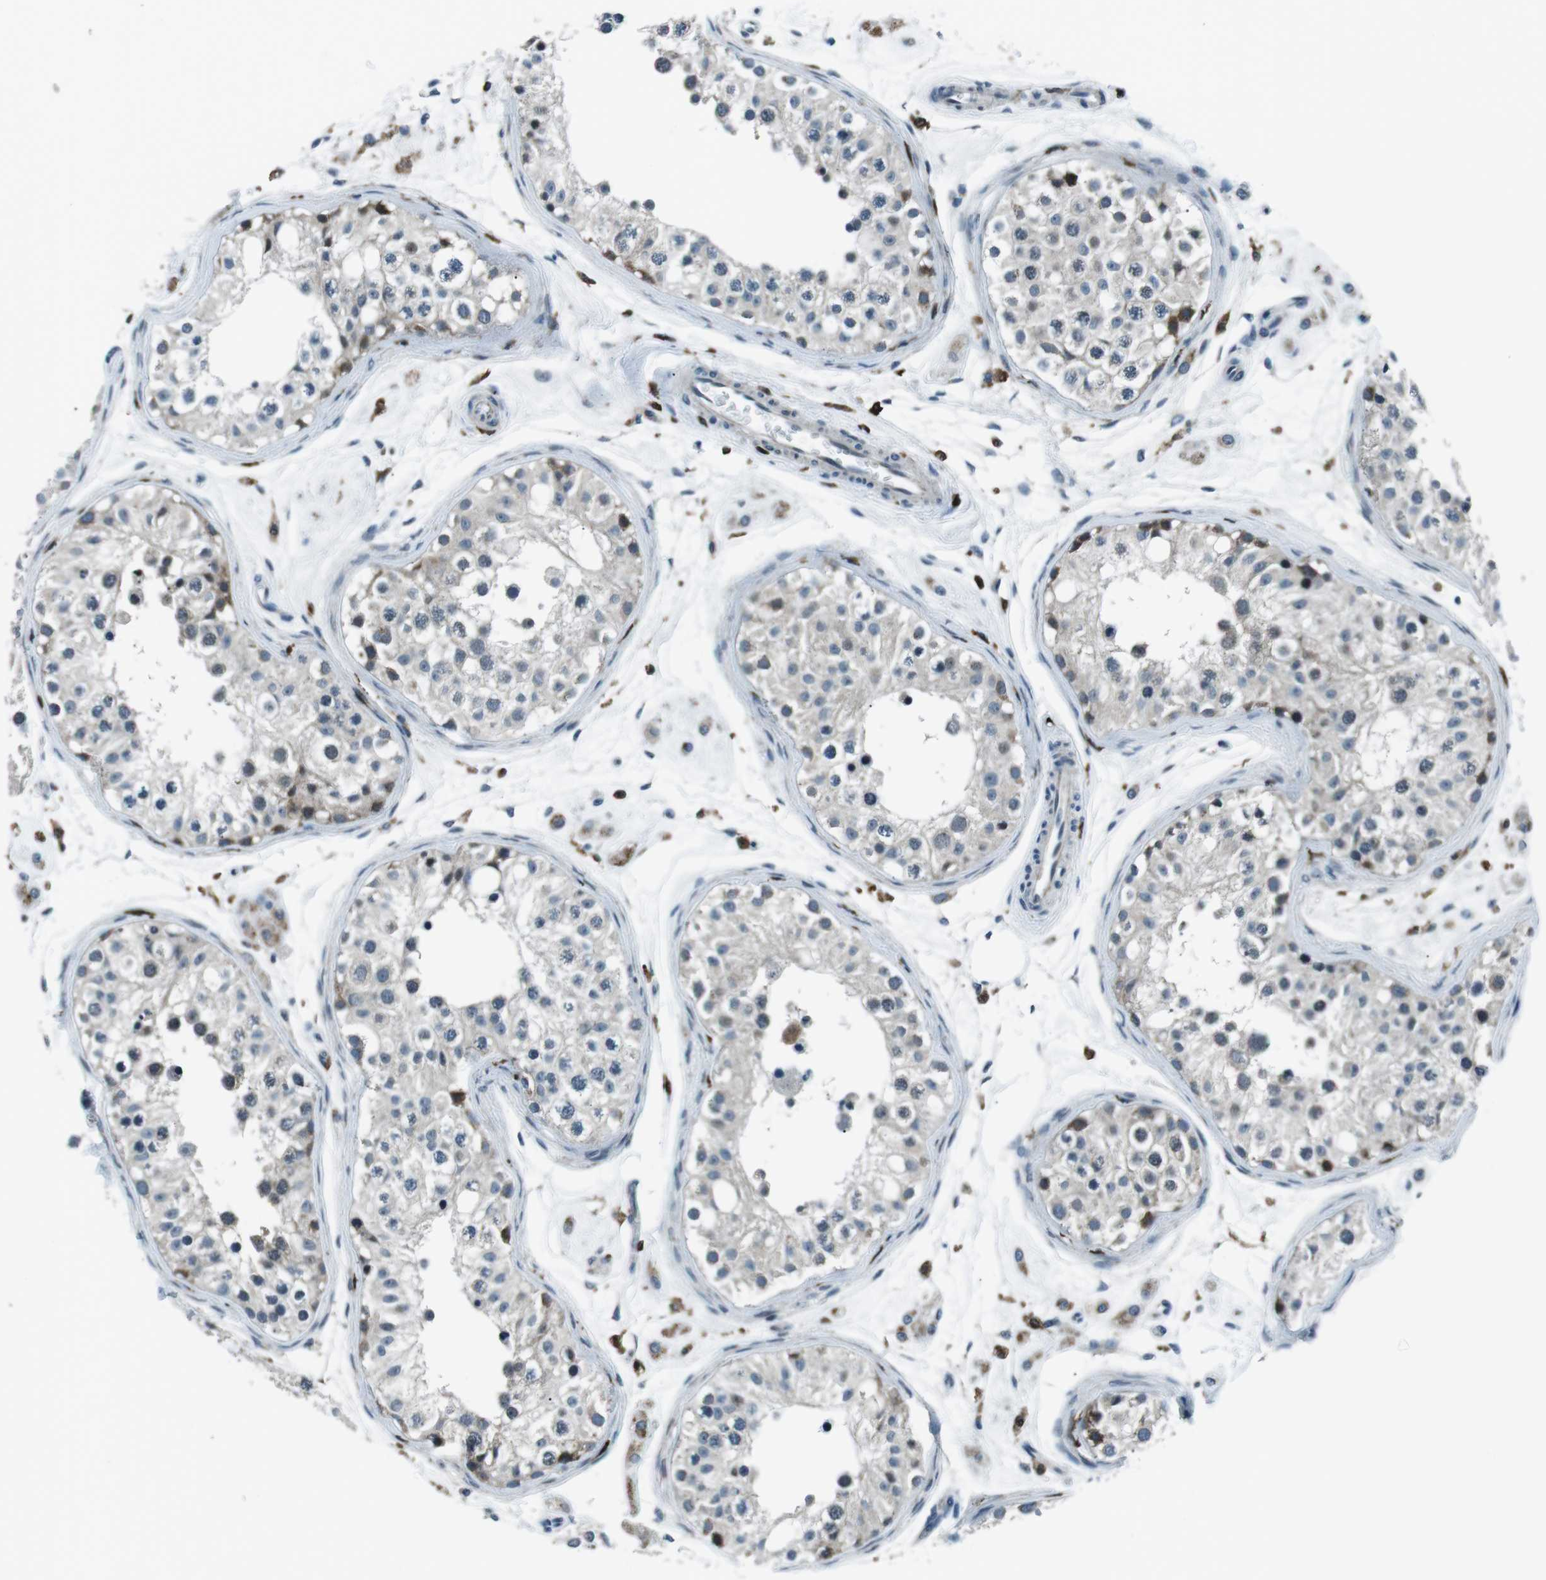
{"staining": {"intensity": "moderate", "quantity": "<25%", "location": "cytoplasmic/membranous"}, "tissue": "testis", "cell_type": "Cells in seminiferous ducts", "image_type": "normal", "snomed": [{"axis": "morphology", "description": "Normal tissue, NOS"}, {"axis": "morphology", "description": "Adenocarcinoma, metastatic, NOS"}, {"axis": "topography", "description": "Testis"}], "caption": "This photomicrograph demonstrates normal testis stained with immunohistochemistry (IHC) to label a protein in brown. The cytoplasmic/membranous of cells in seminiferous ducts show moderate positivity for the protein. Nuclei are counter-stained blue.", "gene": "BLNK", "patient": {"sex": "male", "age": 26}}